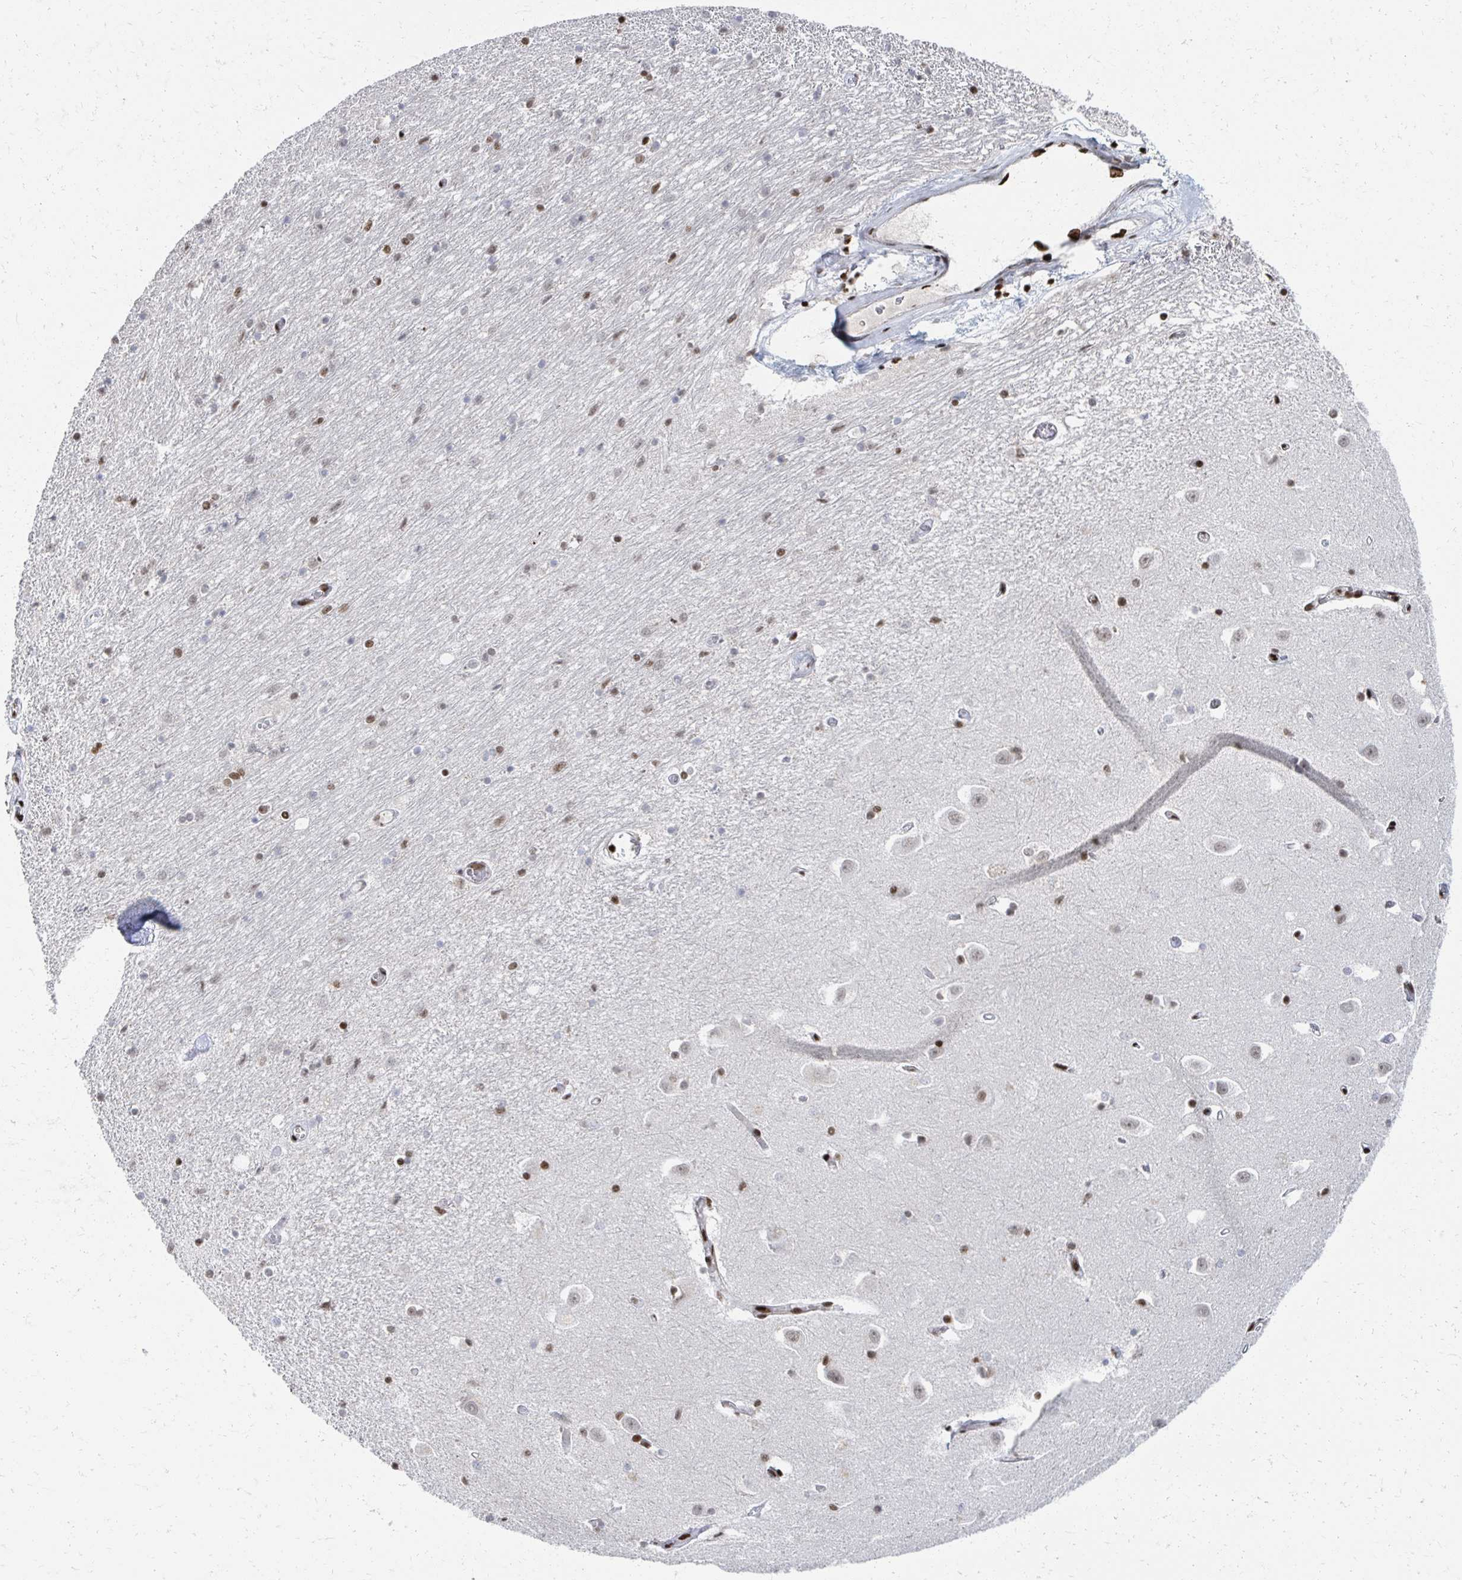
{"staining": {"intensity": "strong", "quantity": "25%-75%", "location": "nuclear"}, "tissue": "caudate", "cell_type": "Glial cells", "image_type": "normal", "snomed": [{"axis": "morphology", "description": "Normal tissue, NOS"}, {"axis": "topography", "description": "Lateral ventricle wall"}, {"axis": "topography", "description": "Hippocampus"}], "caption": "DAB immunohistochemical staining of normal human caudate displays strong nuclear protein expression in about 25%-75% of glial cells.", "gene": "RBBP4", "patient": {"sex": "female", "age": 63}}